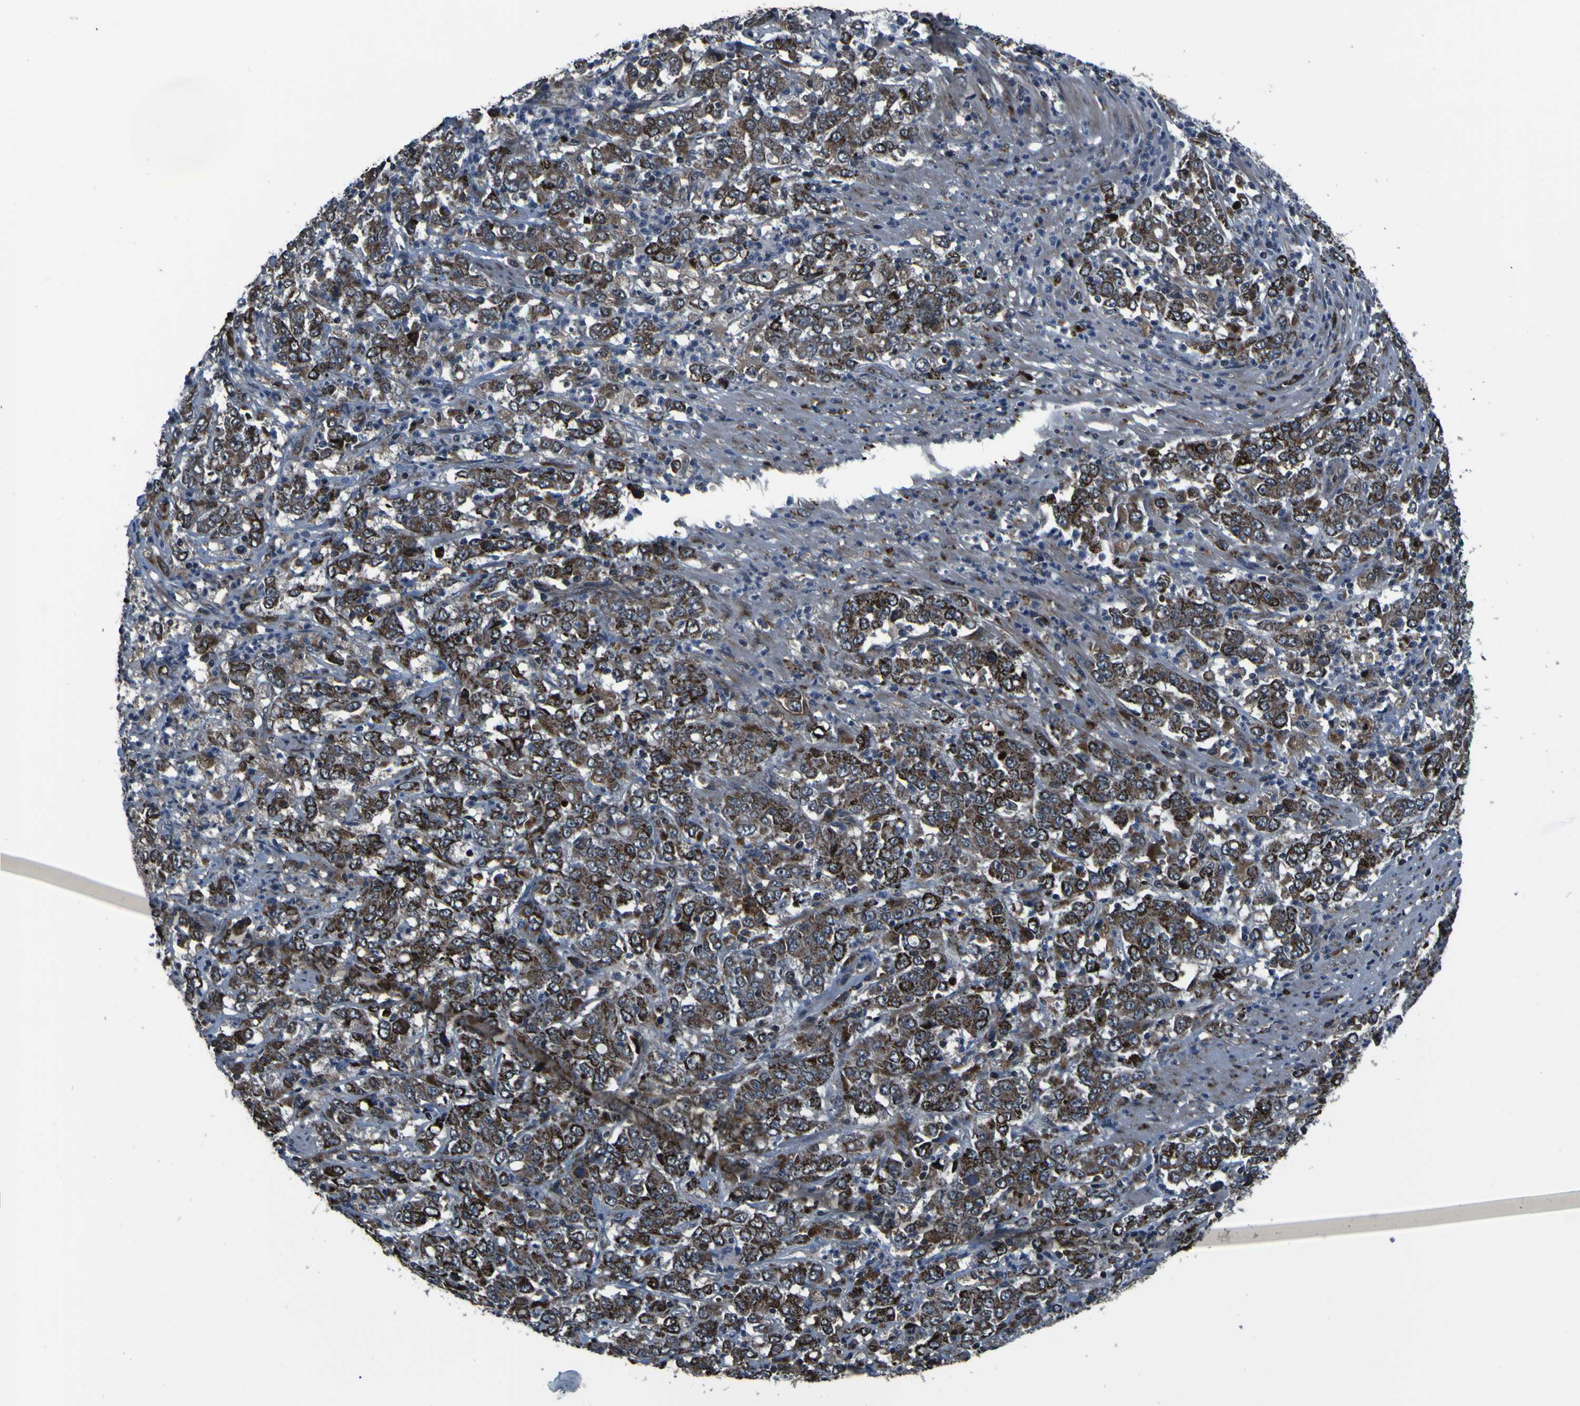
{"staining": {"intensity": "strong", "quantity": ">75%", "location": "cytoplasmic/membranous"}, "tissue": "stomach cancer", "cell_type": "Tumor cells", "image_type": "cancer", "snomed": [{"axis": "morphology", "description": "Adenocarcinoma, NOS"}, {"axis": "topography", "description": "Stomach, lower"}], "caption": "High-power microscopy captured an IHC photomicrograph of stomach cancer (adenocarcinoma), revealing strong cytoplasmic/membranous expression in about >75% of tumor cells.", "gene": "OSTM1", "patient": {"sex": "female", "age": 71}}